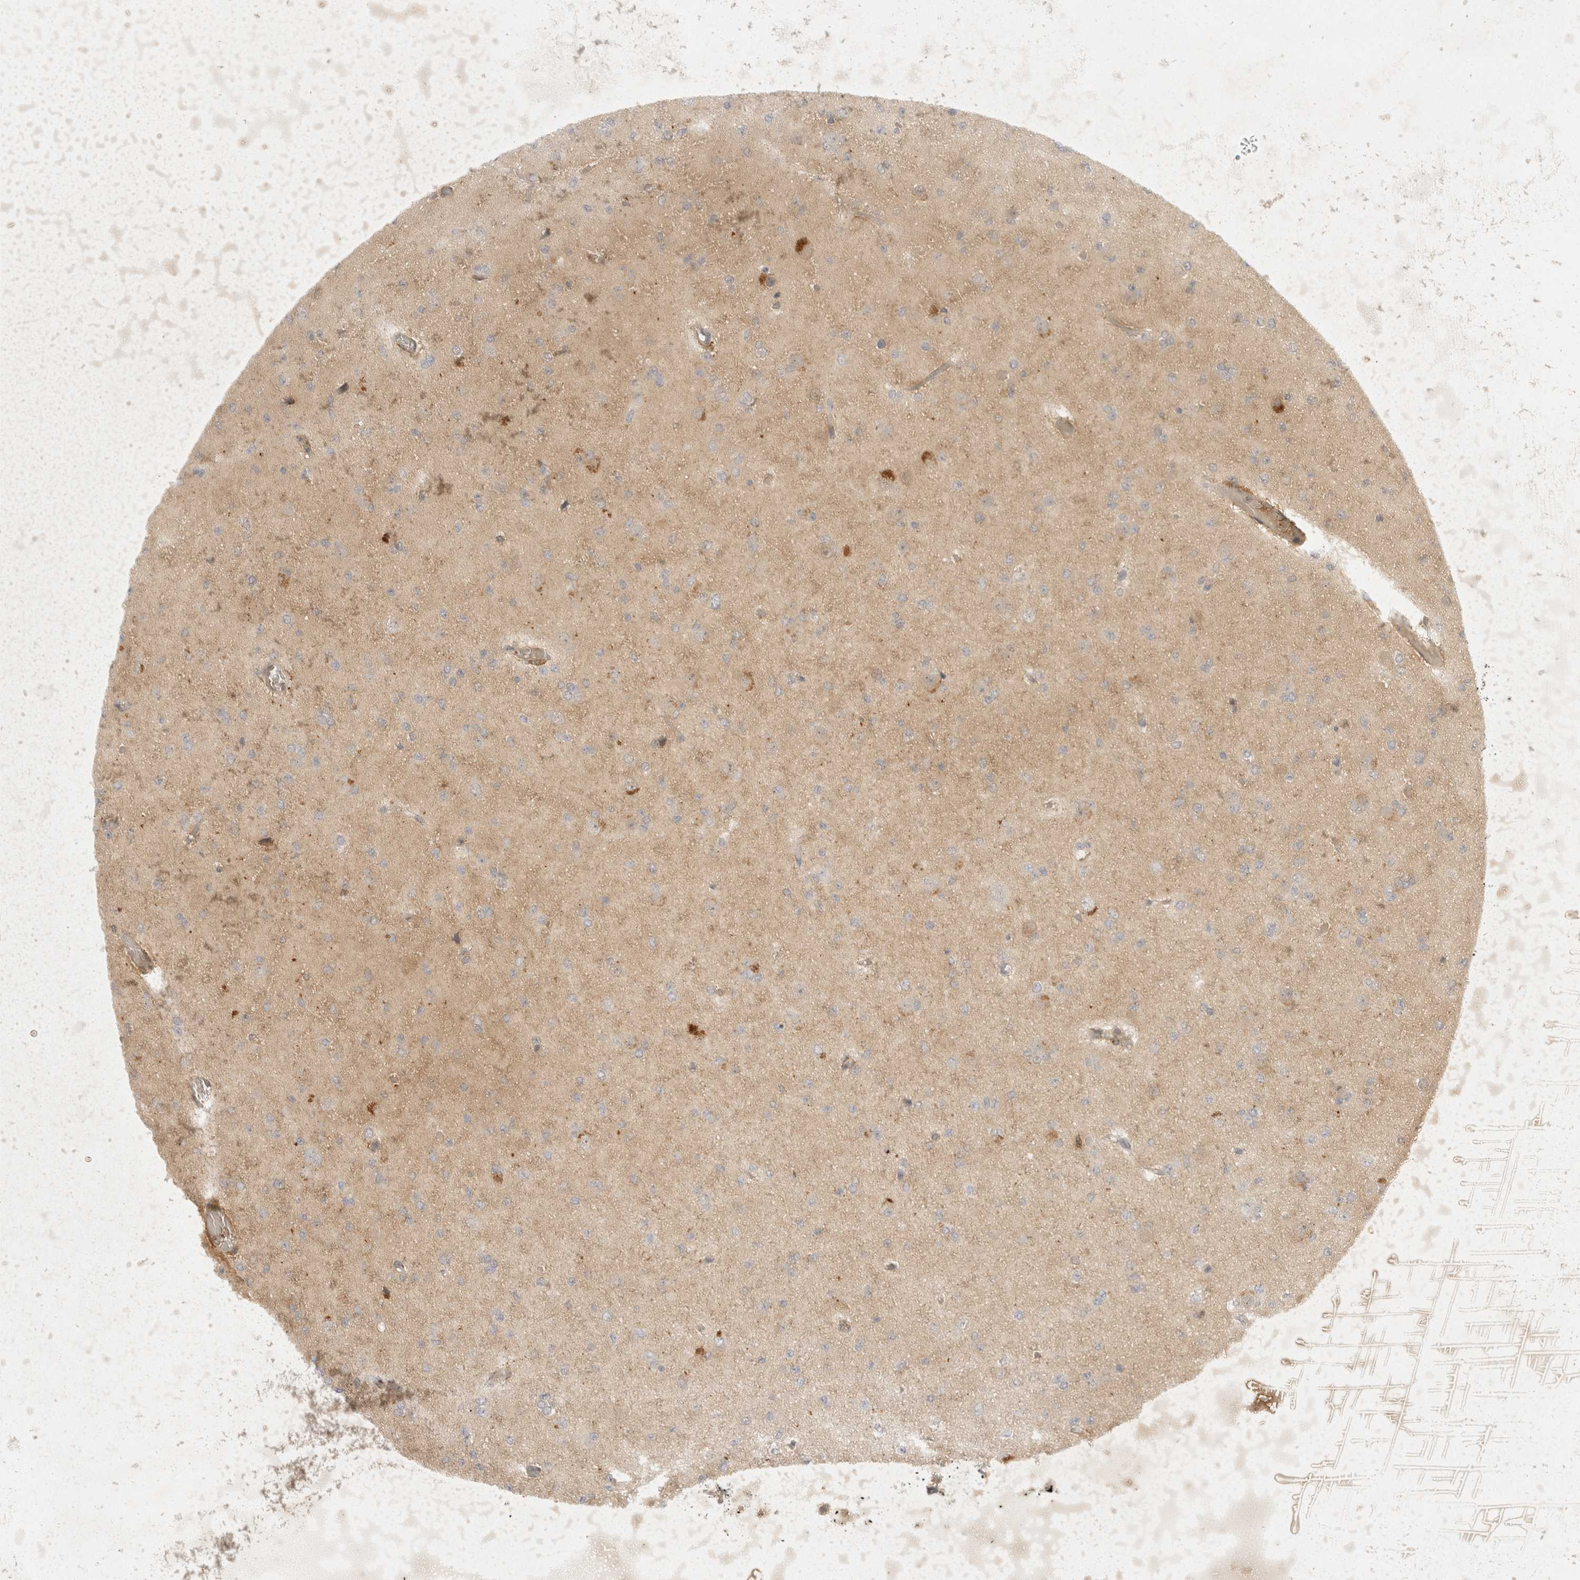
{"staining": {"intensity": "weak", "quantity": "25%-75%", "location": "cytoplasmic/membranous"}, "tissue": "glioma", "cell_type": "Tumor cells", "image_type": "cancer", "snomed": [{"axis": "morphology", "description": "Glioma, malignant, Low grade"}, {"axis": "topography", "description": "Brain"}], "caption": "Approximately 25%-75% of tumor cells in glioma show weak cytoplasmic/membranous protein staining as visualized by brown immunohistochemical staining.", "gene": "TOM1L2", "patient": {"sex": "female", "age": 22}}